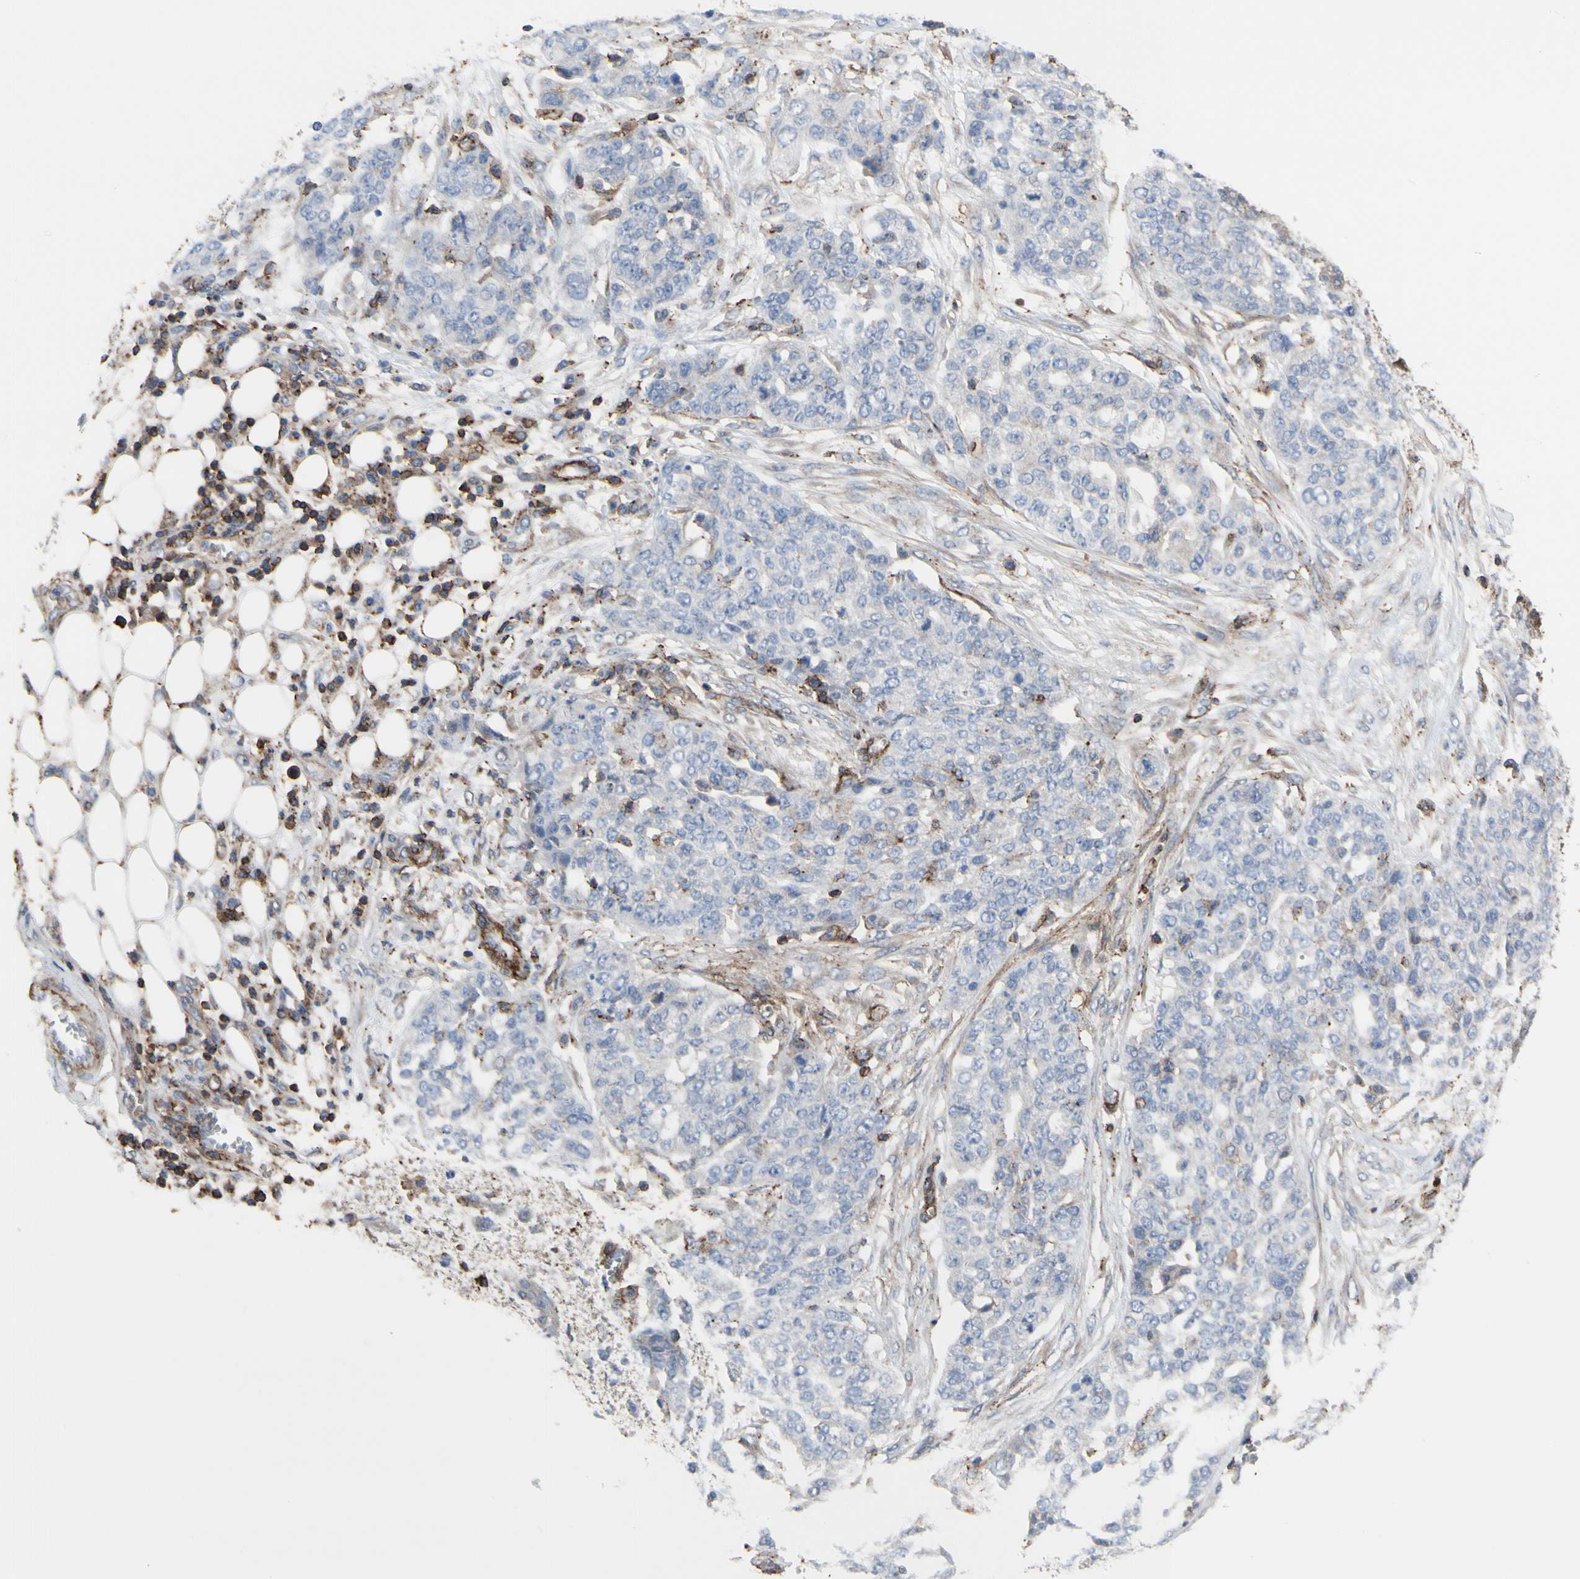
{"staining": {"intensity": "negative", "quantity": "none", "location": "none"}, "tissue": "ovarian cancer", "cell_type": "Tumor cells", "image_type": "cancer", "snomed": [{"axis": "morphology", "description": "Cystadenocarcinoma, serous, NOS"}, {"axis": "topography", "description": "Soft tissue"}, {"axis": "topography", "description": "Ovary"}], "caption": "Protein analysis of serous cystadenocarcinoma (ovarian) reveals no significant staining in tumor cells.", "gene": "ANXA6", "patient": {"sex": "female", "age": 57}}